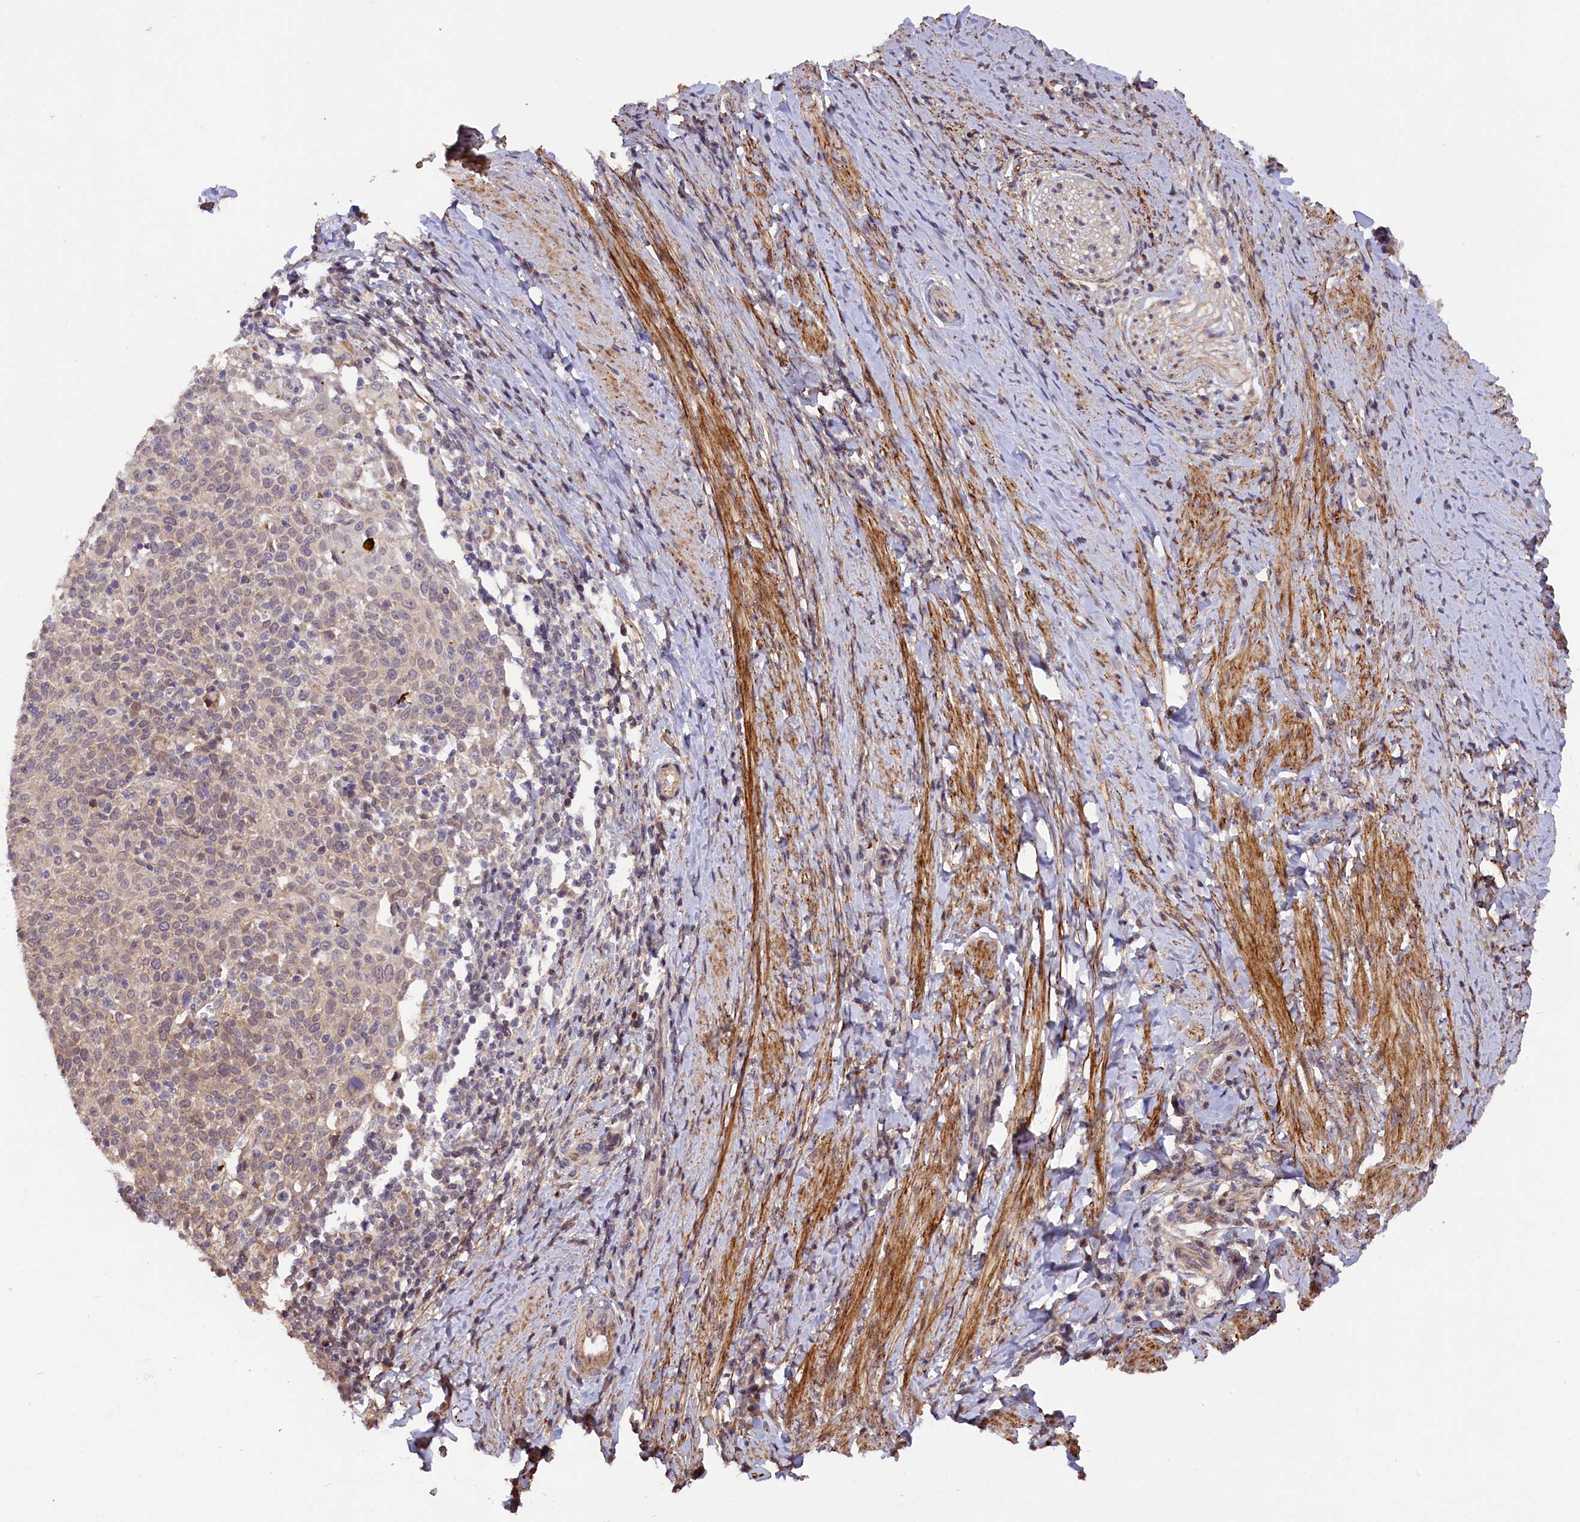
{"staining": {"intensity": "weak", "quantity": "<25%", "location": "cytoplasmic/membranous"}, "tissue": "cervical cancer", "cell_type": "Tumor cells", "image_type": "cancer", "snomed": [{"axis": "morphology", "description": "Squamous cell carcinoma, NOS"}, {"axis": "topography", "description": "Cervix"}], "caption": "Cervical cancer (squamous cell carcinoma) was stained to show a protein in brown. There is no significant positivity in tumor cells. The staining is performed using DAB (3,3'-diaminobenzidine) brown chromogen with nuclei counter-stained in using hematoxylin.", "gene": "ZNF480", "patient": {"sex": "female", "age": 52}}